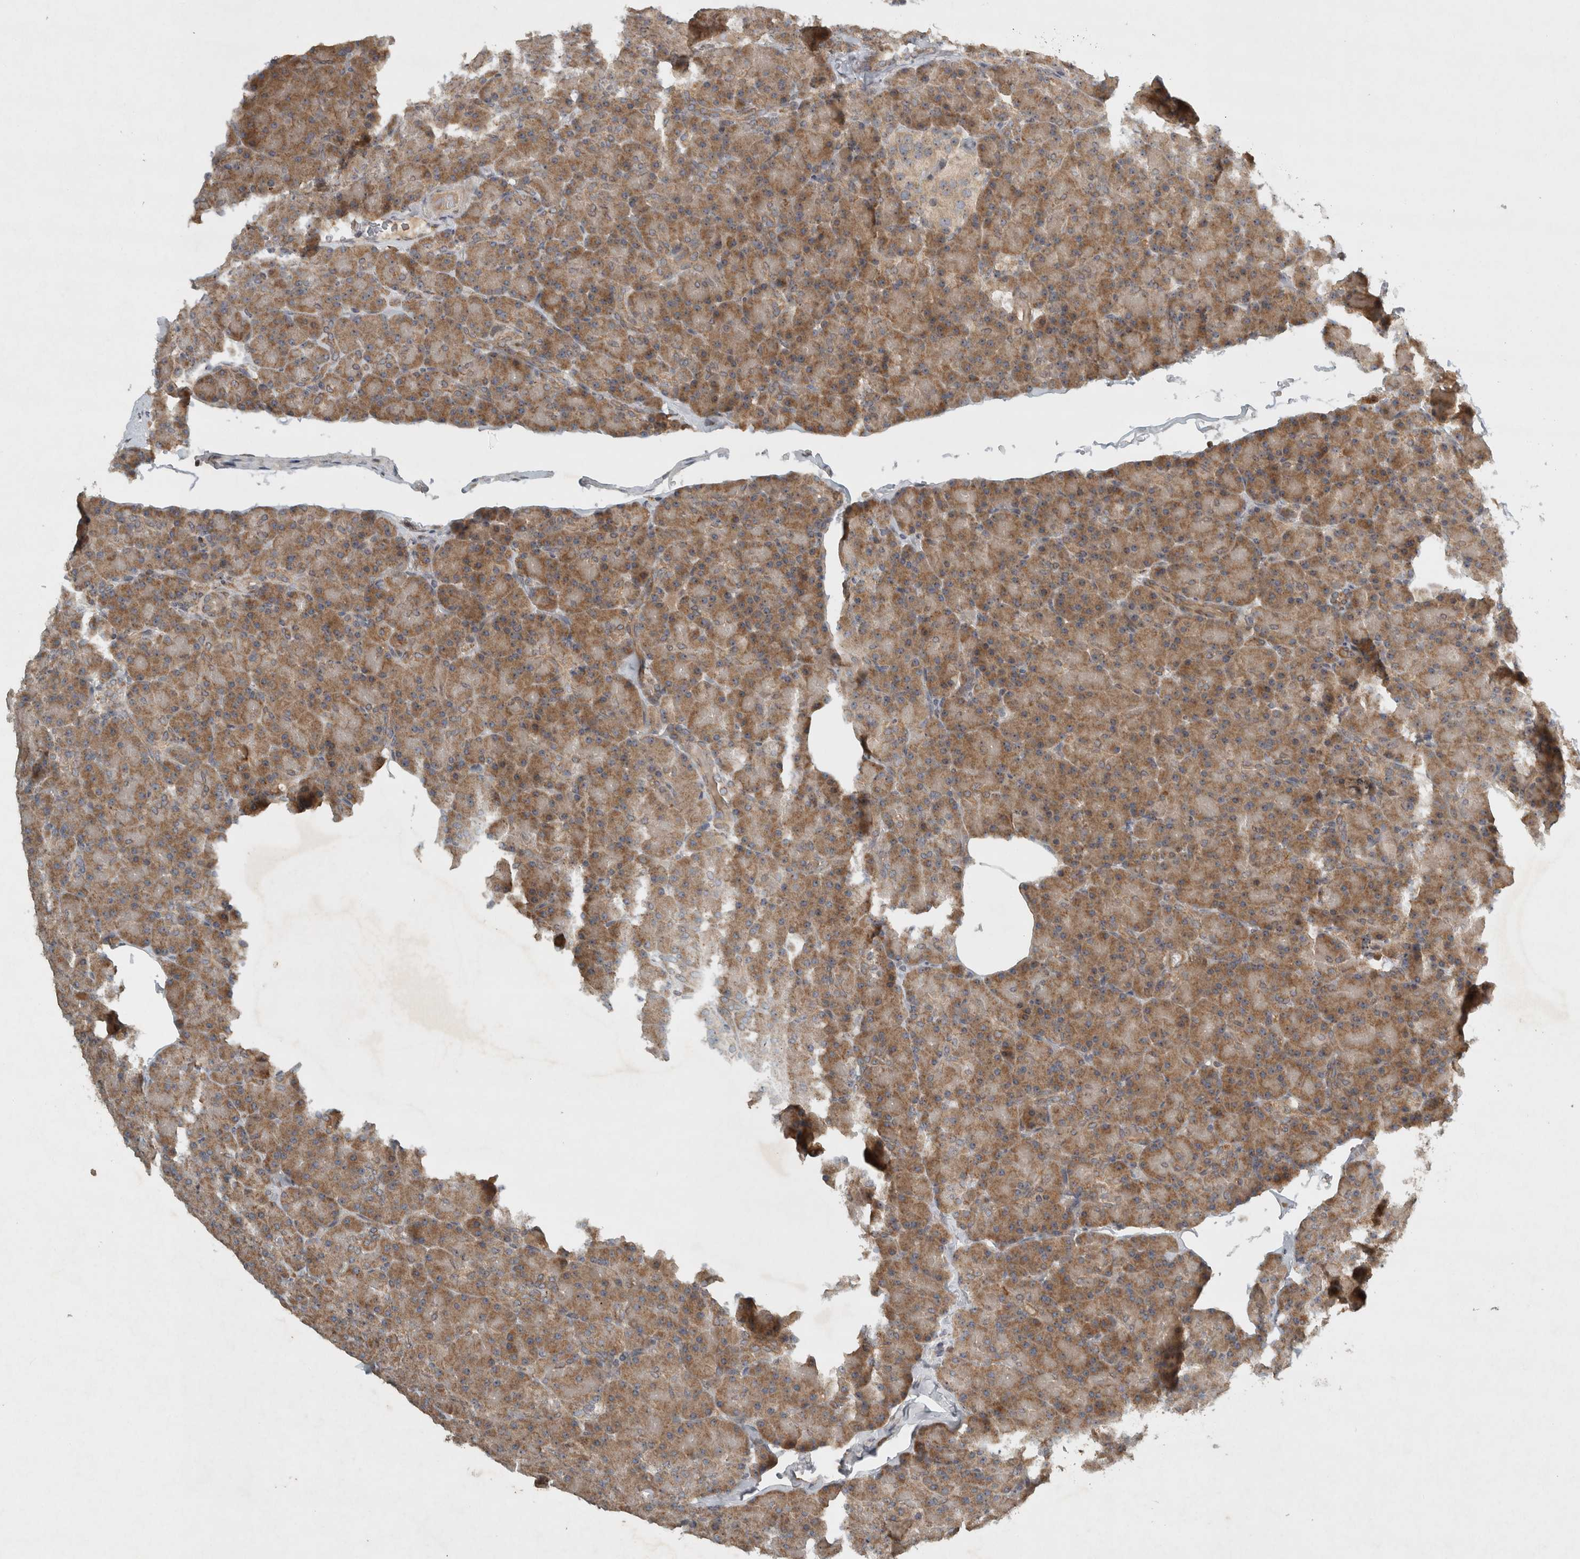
{"staining": {"intensity": "moderate", "quantity": ">75%", "location": "cytoplasmic/membranous,nuclear"}, "tissue": "pancreas", "cell_type": "Exocrine glandular cells", "image_type": "normal", "snomed": [{"axis": "morphology", "description": "Normal tissue, NOS"}, {"axis": "topography", "description": "Pancreas"}], "caption": "Human pancreas stained for a protein (brown) reveals moderate cytoplasmic/membranous,nuclear positive staining in about >75% of exocrine glandular cells.", "gene": "GPR137B", "patient": {"sex": "female", "age": 43}}